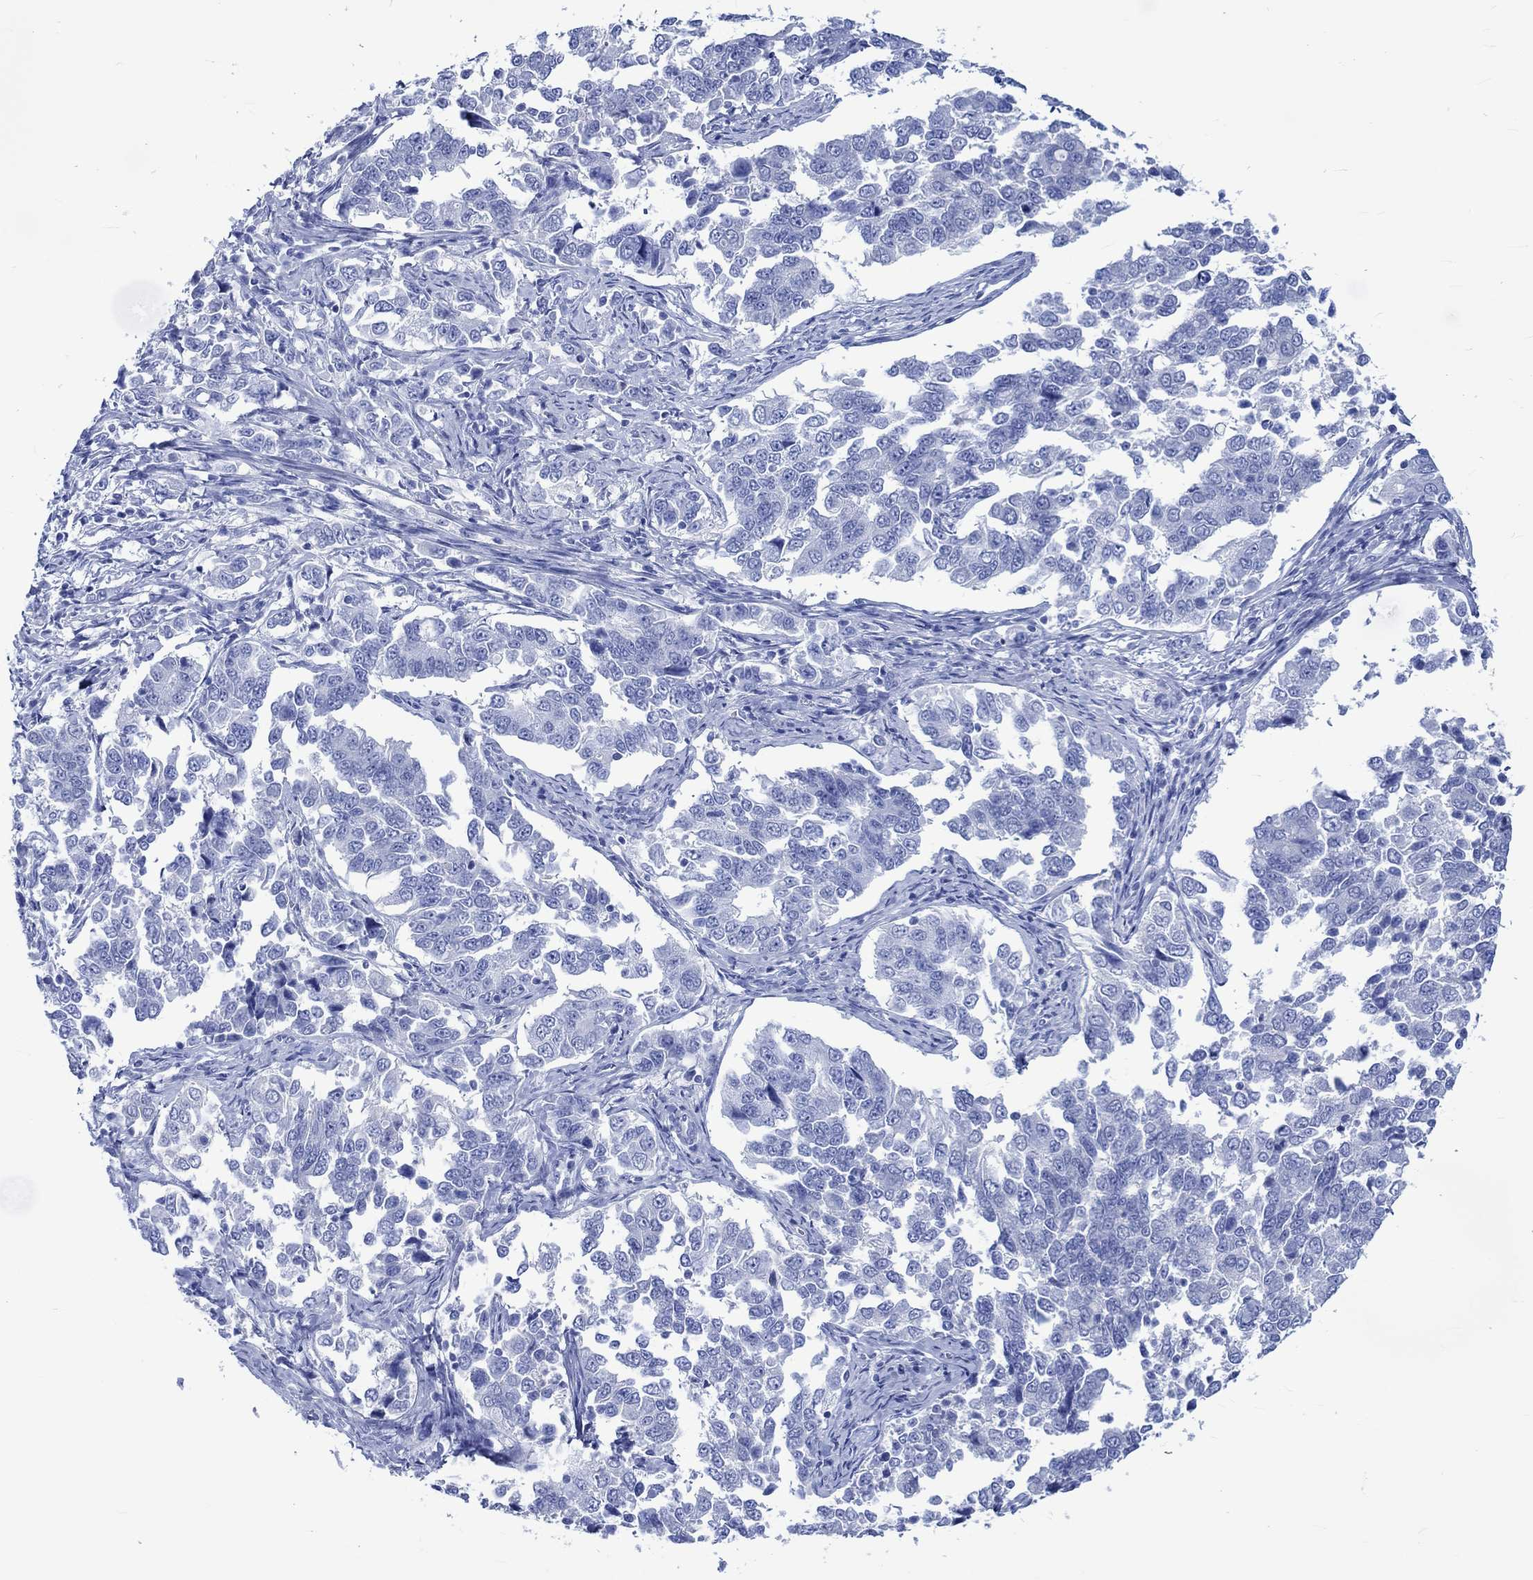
{"staining": {"intensity": "negative", "quantity": "none", "location": "none"}, "tissue": "endometrial cancer", "cell_type": "Tumor cells", "image_type": "cancer", "snomed": [{"axis": "morphology", "description": "Adenocarcinoma, NOS"}, {"axis": "topography", "description": "Endometrium"}], "caption": "A photomicrograph of human endometrial cancer (adenocarcinoma) is negative for staining in tumor cells.", "gene": "KLHL33", "patient": {"sex": "female", "age": 43}}